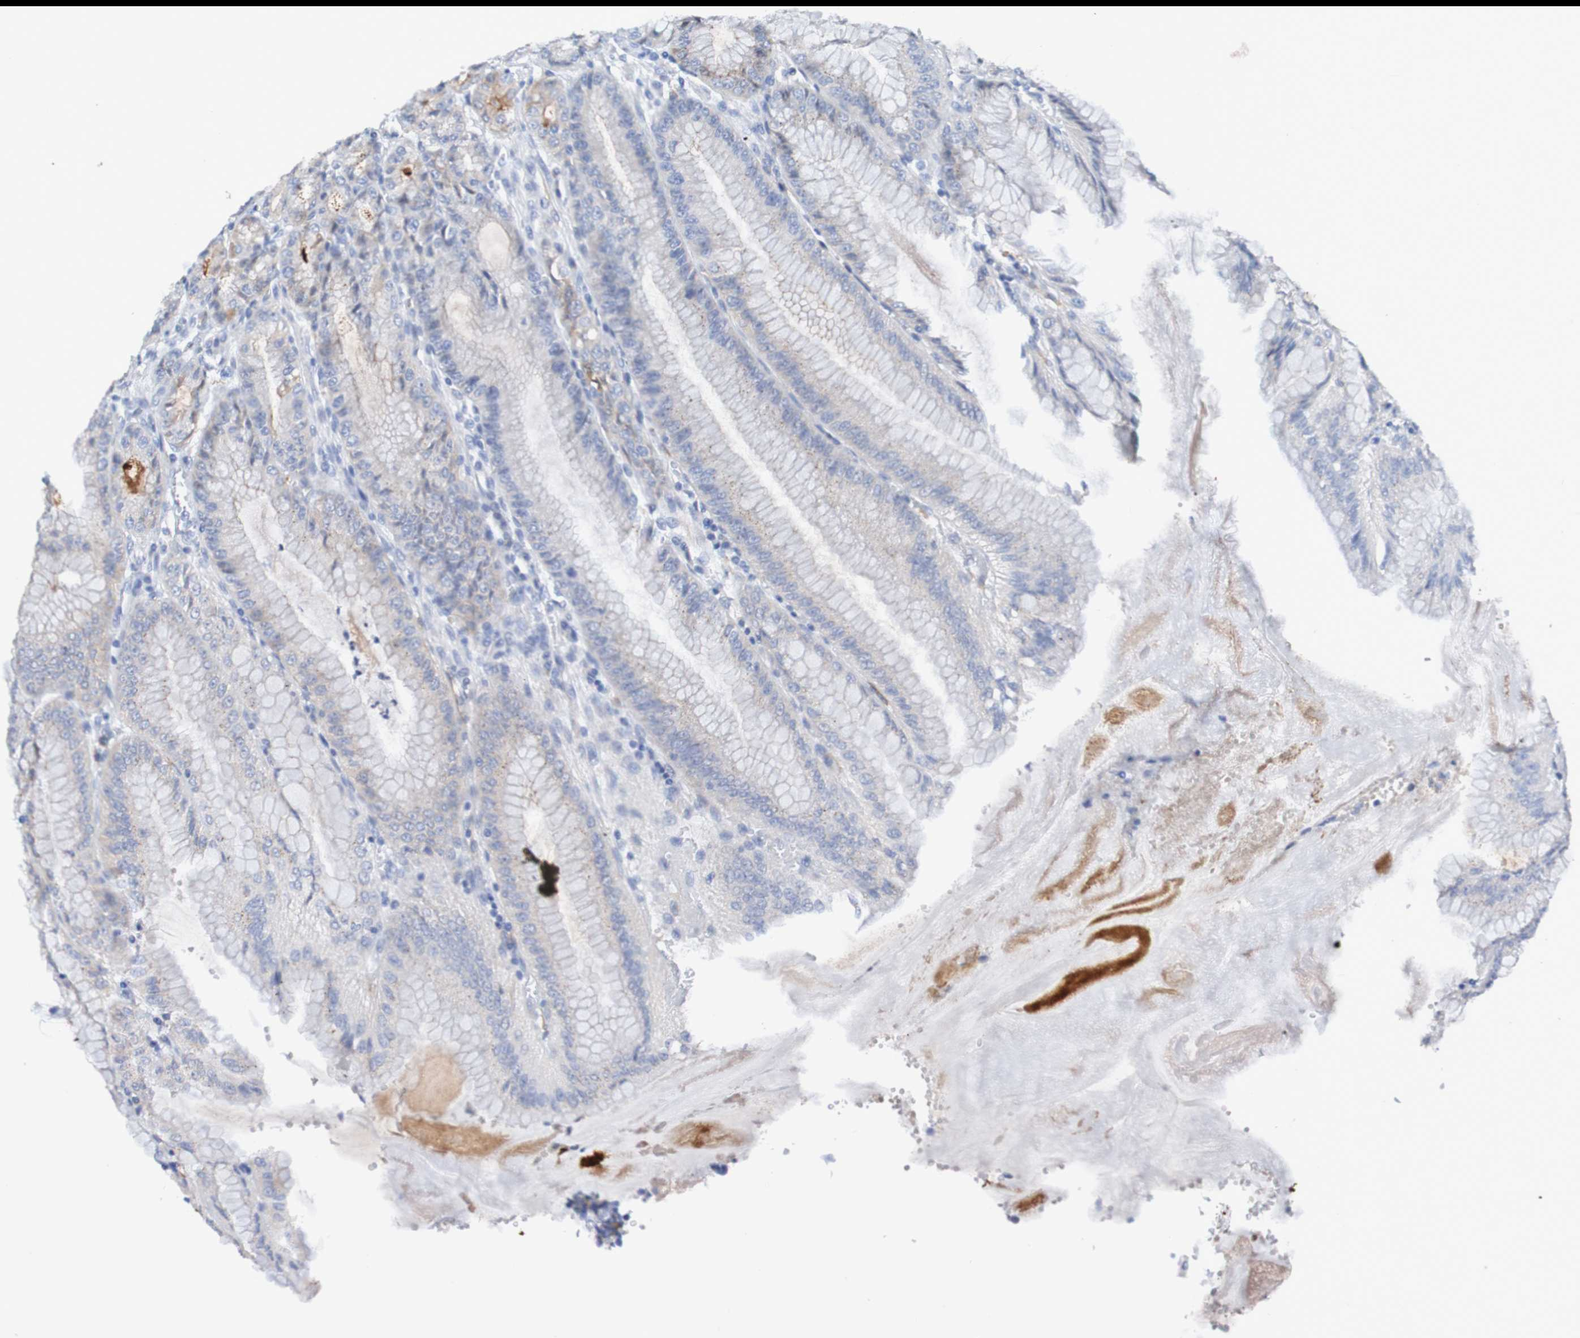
{"staining": {"intensity": "moderate", "quantity": "25%-75%", "location": "cytoplasmic/membranous"}, "tissue": "stomach", "cell_type": "Glandular cells", "image_type": "normal", "snomed": [{"axis": "morphology", "description": "Normal tissue, NOS"}, {"axis": "topography", "description": "Stomach, lower"}], "caption": "IHC of benign human stomach shows medium levels of moderate cytoplasmic/membranous staining in approximately 25%-75% of glandular cells.", "gene": "SEZ6", "patient": {"sex": "male", "age": 71}}